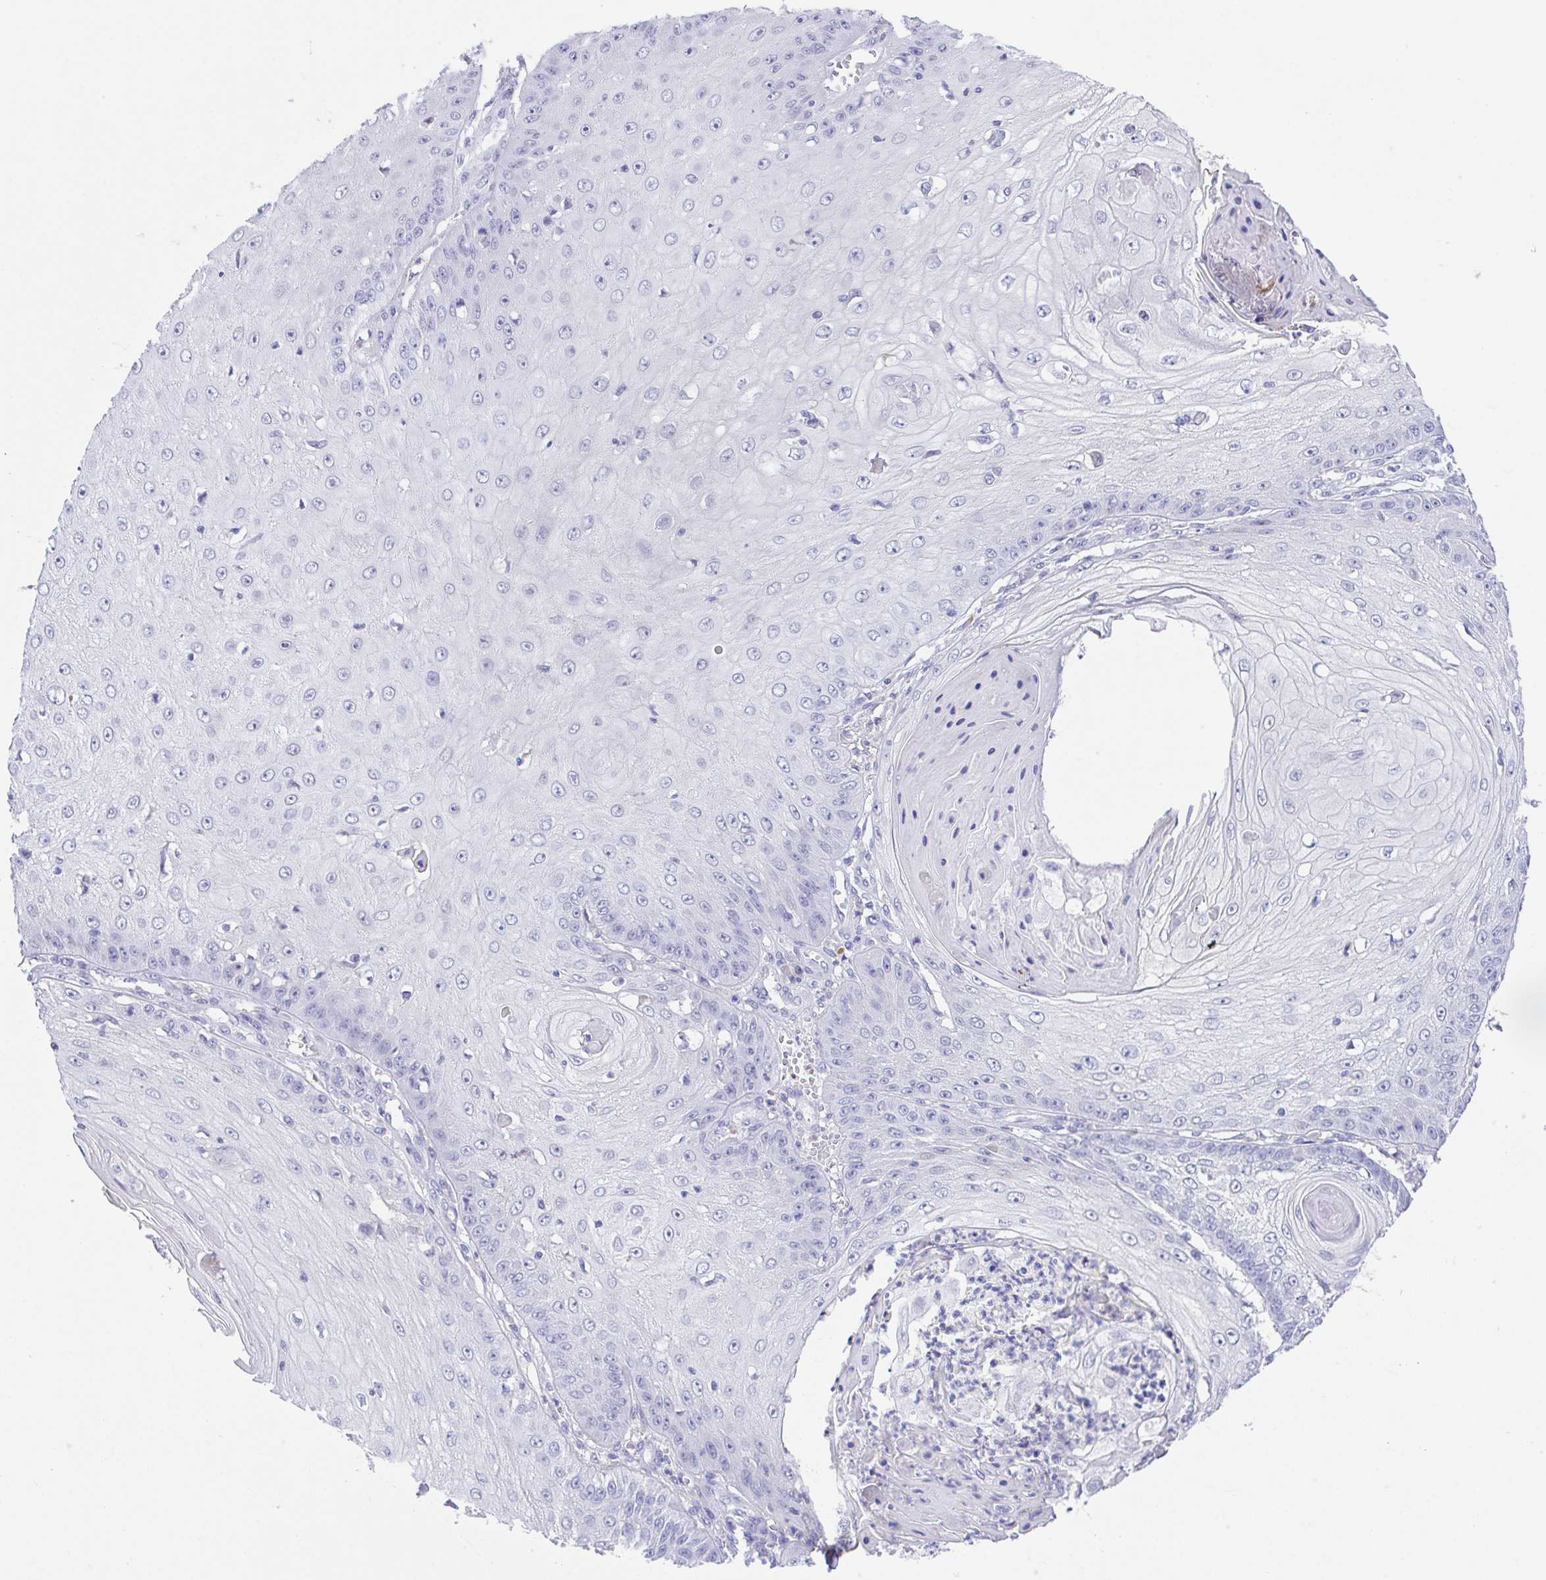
{"staining": {"intensity": "negative", "quantity": "none", "location": "none"}, "tissue": "skin cancer", "cell_type": "Tumor cells", "image_type": "cancer", "snomed": [{"axis": "morphology", "description": "Squamous cell carcinoma, NOS"}, {"axis": "topography", "description": "Skin"}], "caption": "The image demonstrates no significant positivity in tumor cells of skin cancer (squamous cell carcinoma). (Immunohistochemistry (ihc), brightfield microscopy, high magnification).", "gene": "HOXB4", "patient": {"sex": "male", "age": 70}}